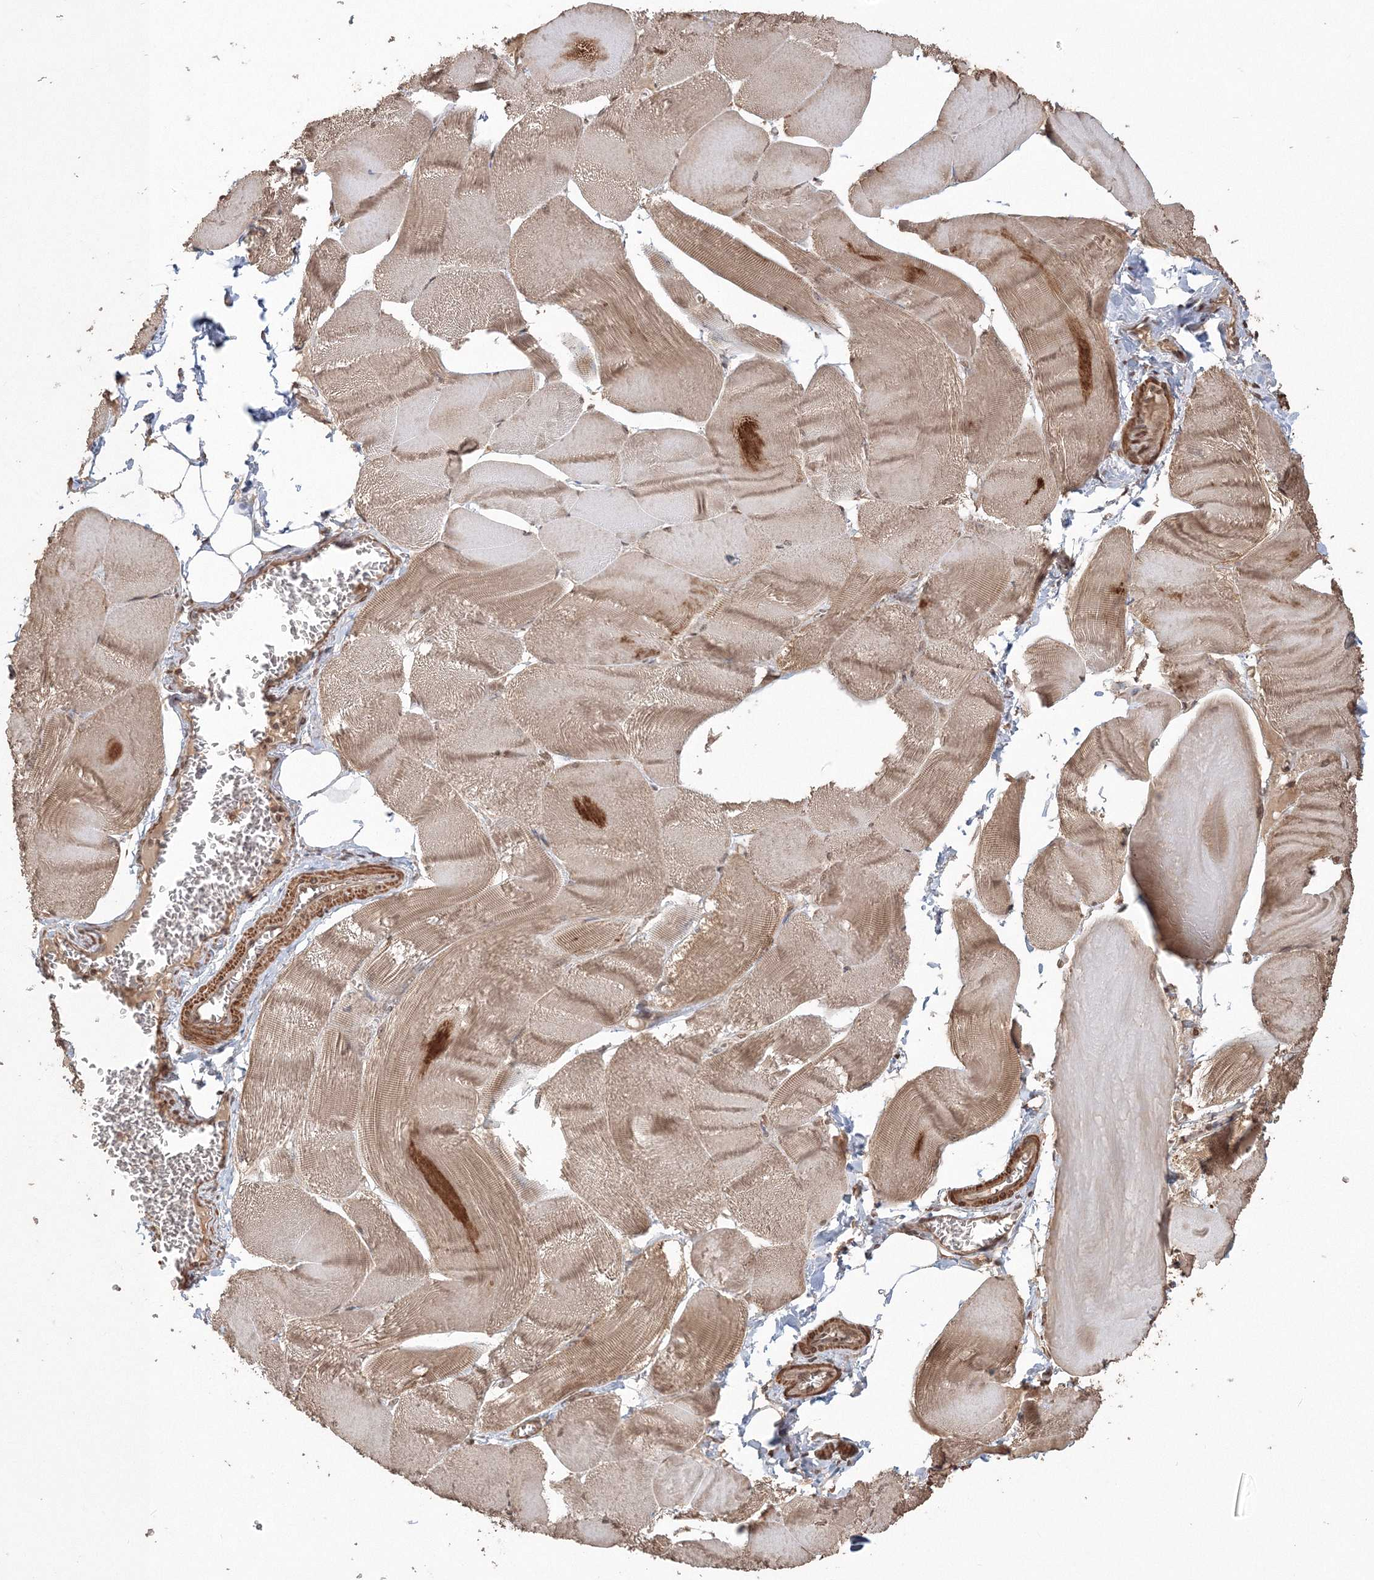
{"staining": {"intensity": "moderate", "quantity": ">75%", "location": "cytoplasmic/membranous,nuclear"}, "tissue": "skeletal muscle", "cell_type": "Myocytes", "image_type": "normal", "snomed": [{"axis": "morphology", "description": "Normal tissue, NOS"}, {"axis": "morphology", "description": "Basal cell carcinoma"}, {"axis": "topography", "description": "Skeletal muscle"}], "caption": "About >75% of myocytes in normal skeletal muscle demonstrate moderate cytoplasmic/membranous,nuclear protein positivity as visualized by brown immunohistochemical staining.", "gene": "CCDC122", "patient": {"sex": "female", "age": 64}}